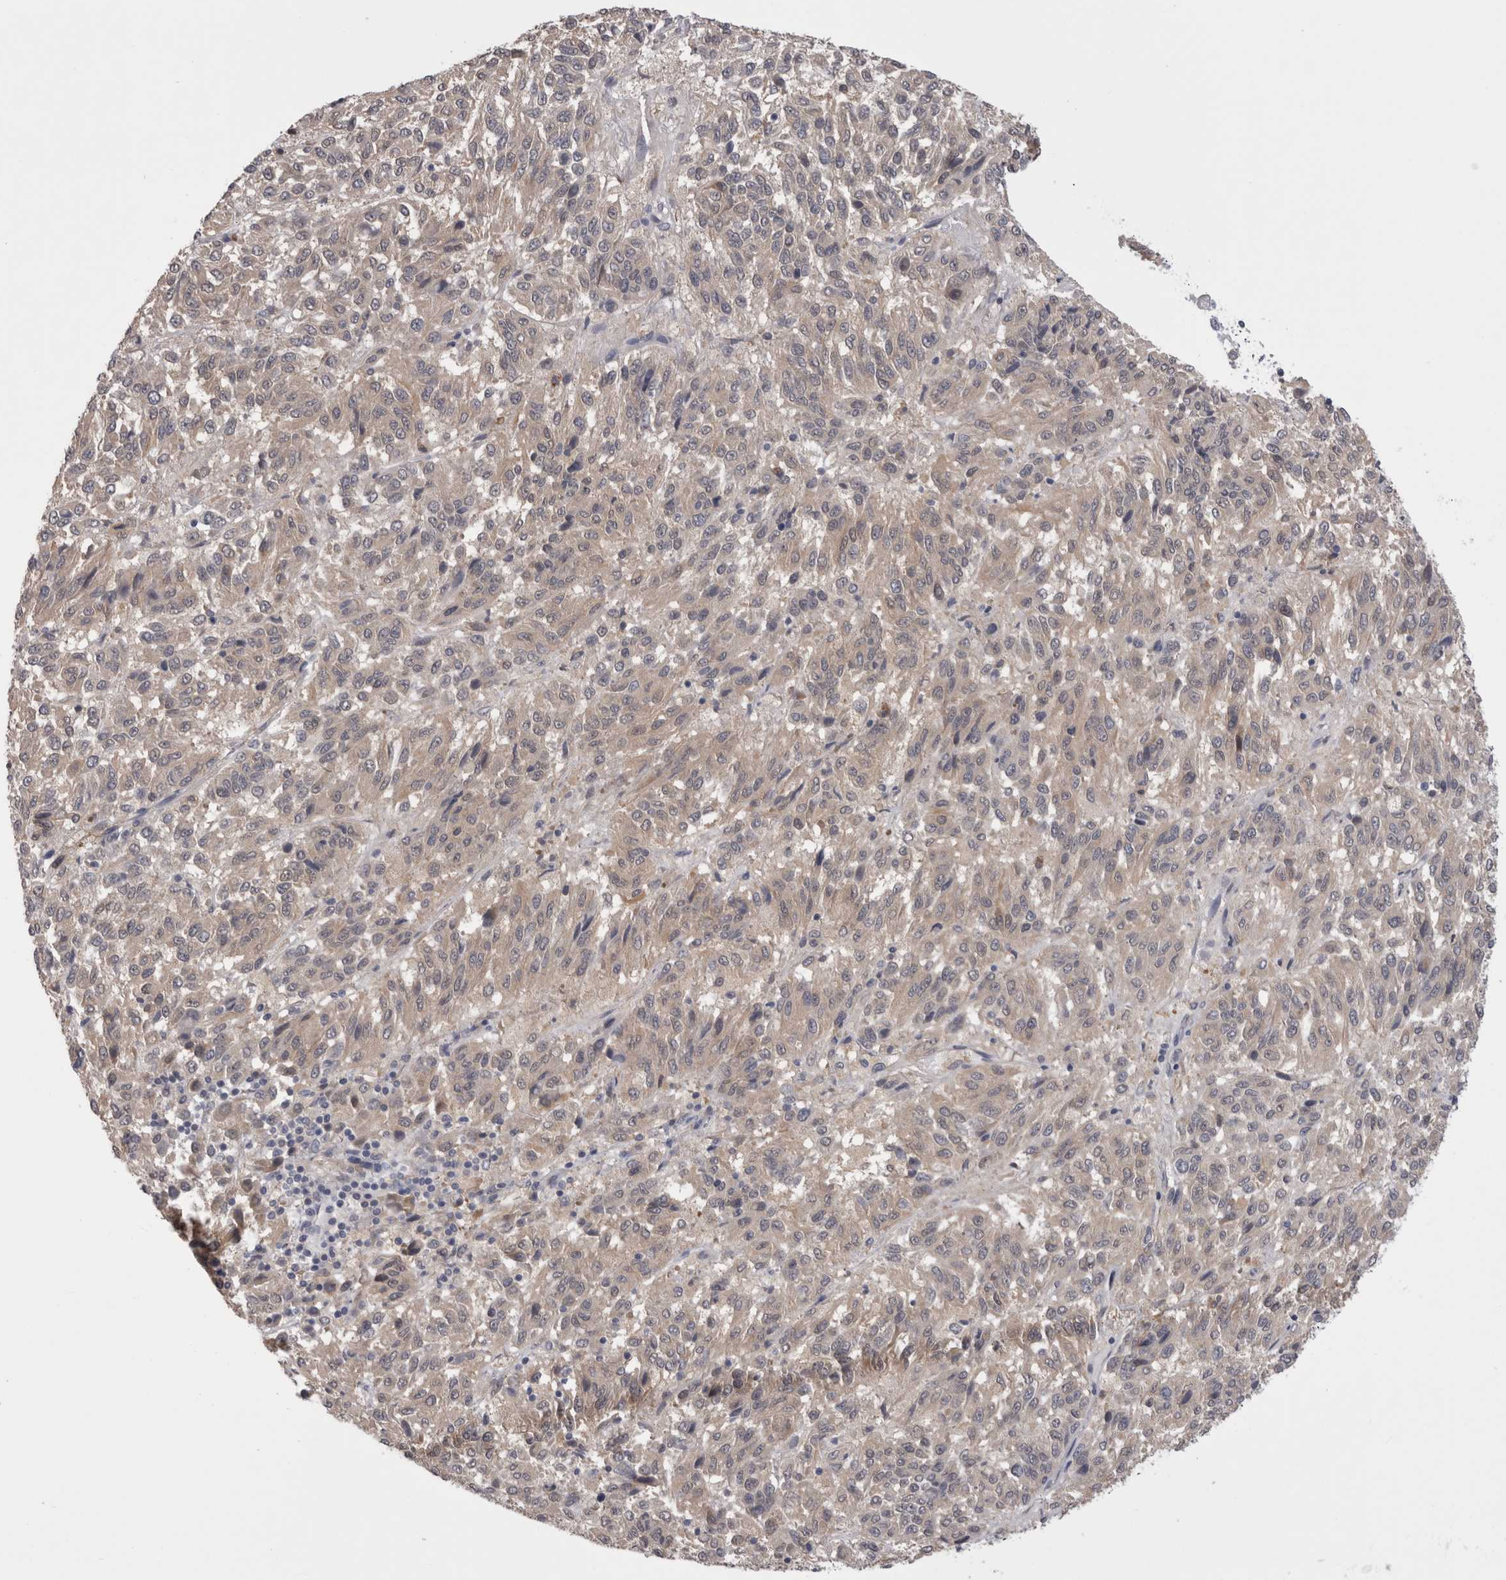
{"staining": {"intensity": "weak", "quantity": "25%-75%", "location": "cytoplasmic/membranous"}, "tissue": "melanoma", "cell_type": "Tumor cells", "image_type": "cancer", "snomed": [{"axis": "morphology", "description": "Malignant melanoma, Metastatic site"}, {"axis": "topography", "description": "Lung"}], "caption": "Tumor cells show low levels of weak cytoplasmic/membranous staining in approximately 25%-75% of cells in human melanoma. (Brightfield microscopy of DAB IHC at high magnification).", "gene": "DCTN6", "patient": {"sex": "male", "age": 64}}